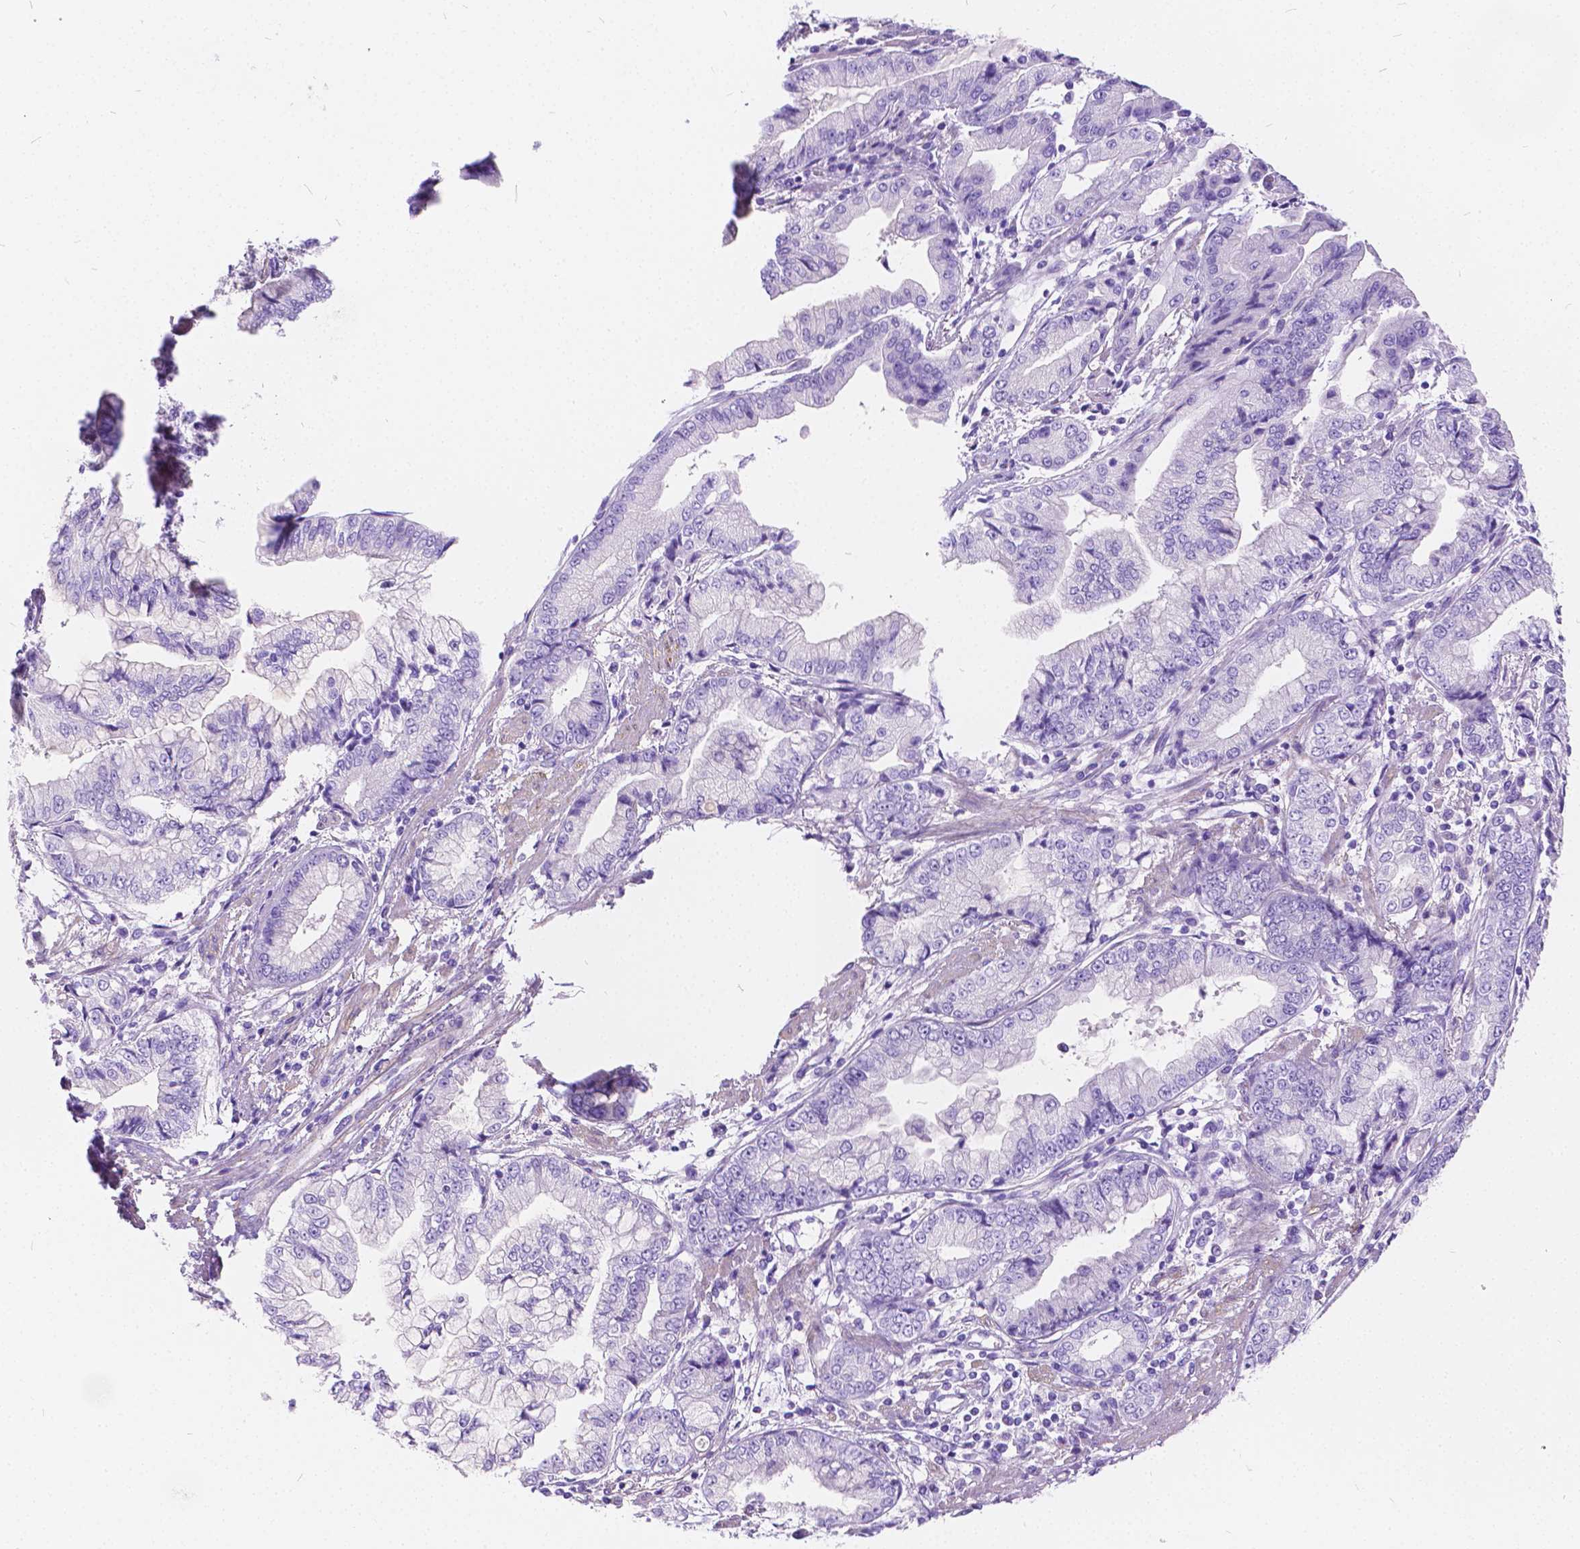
{"staining": {"intensity": "negative", "quantity": "none", "location": "none"}, "tissue": "stomach cancer", "cell_type": "Tumor cells", "image_type": "cancer", "snomed": [{"axis": "morphology", "description": "Adenocarcinoma, NOS"}, {"axis": "topography", "description": "Stomach, upper"}], "caption": "This is an IHC histopathology image of adenocarcinoma (stomach). There is no expression in tumor cells.", "gene": "CHRM1", "patient": {"sex": "female", "age": 74}}